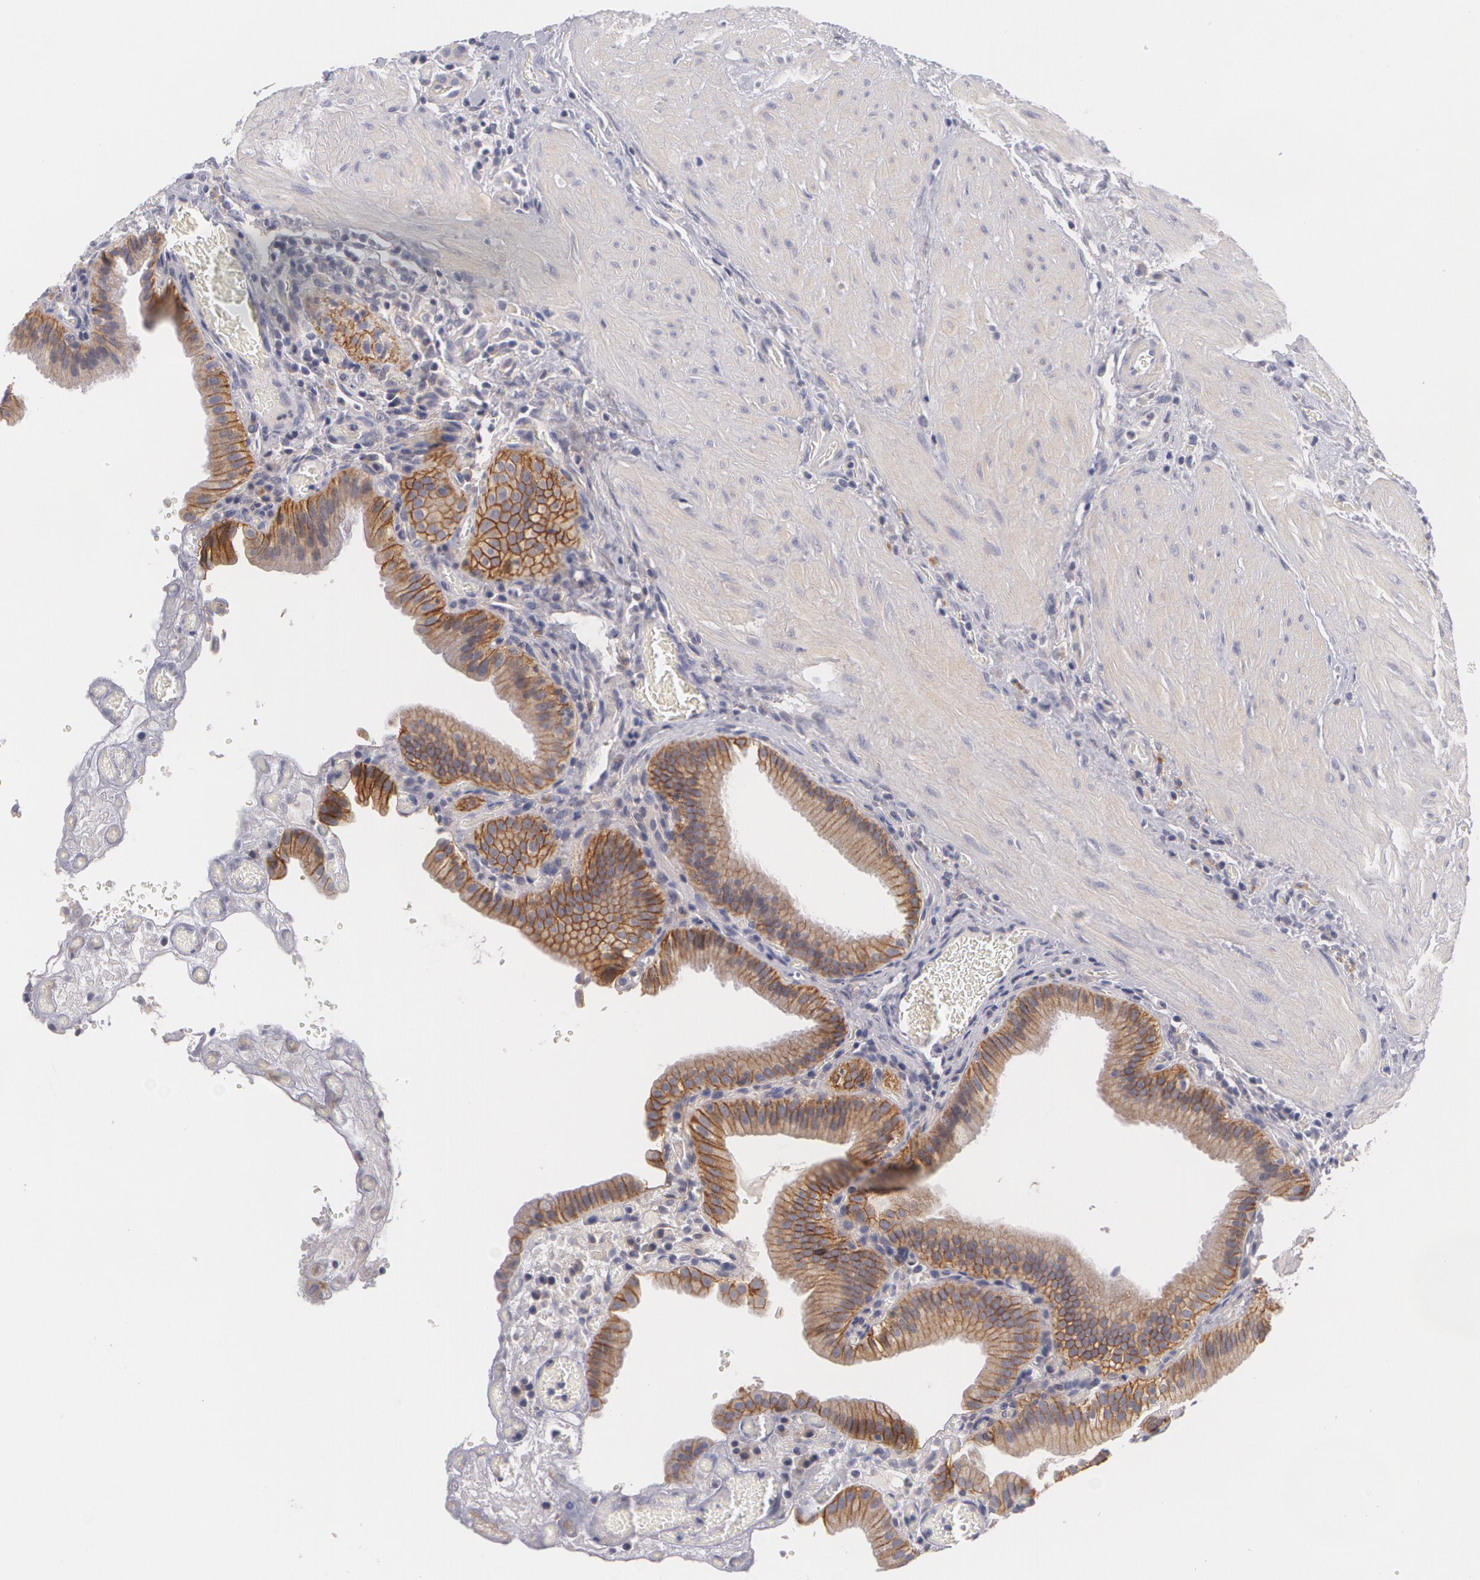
{"staining": {"intensity": "strong", "quantity": ">75%", "location": "cytoplasmic/membranous"}, "tissue": "gallbladder", "cell_type": "Glandular cells", "image_type": "normal", "snomed": [{"axis": "morphology", "description": "Normal tissue, NOS"}, {"axis": "topography", "description": "Gallbladder"}], "caption": "The histopathology image shows a brown stain indicating the presence of a protein in the cytoplasmic/membranous of glandular cells in gallbladder.", "gene": "CASK", "patient": {"sex": "female", "age": 75}}